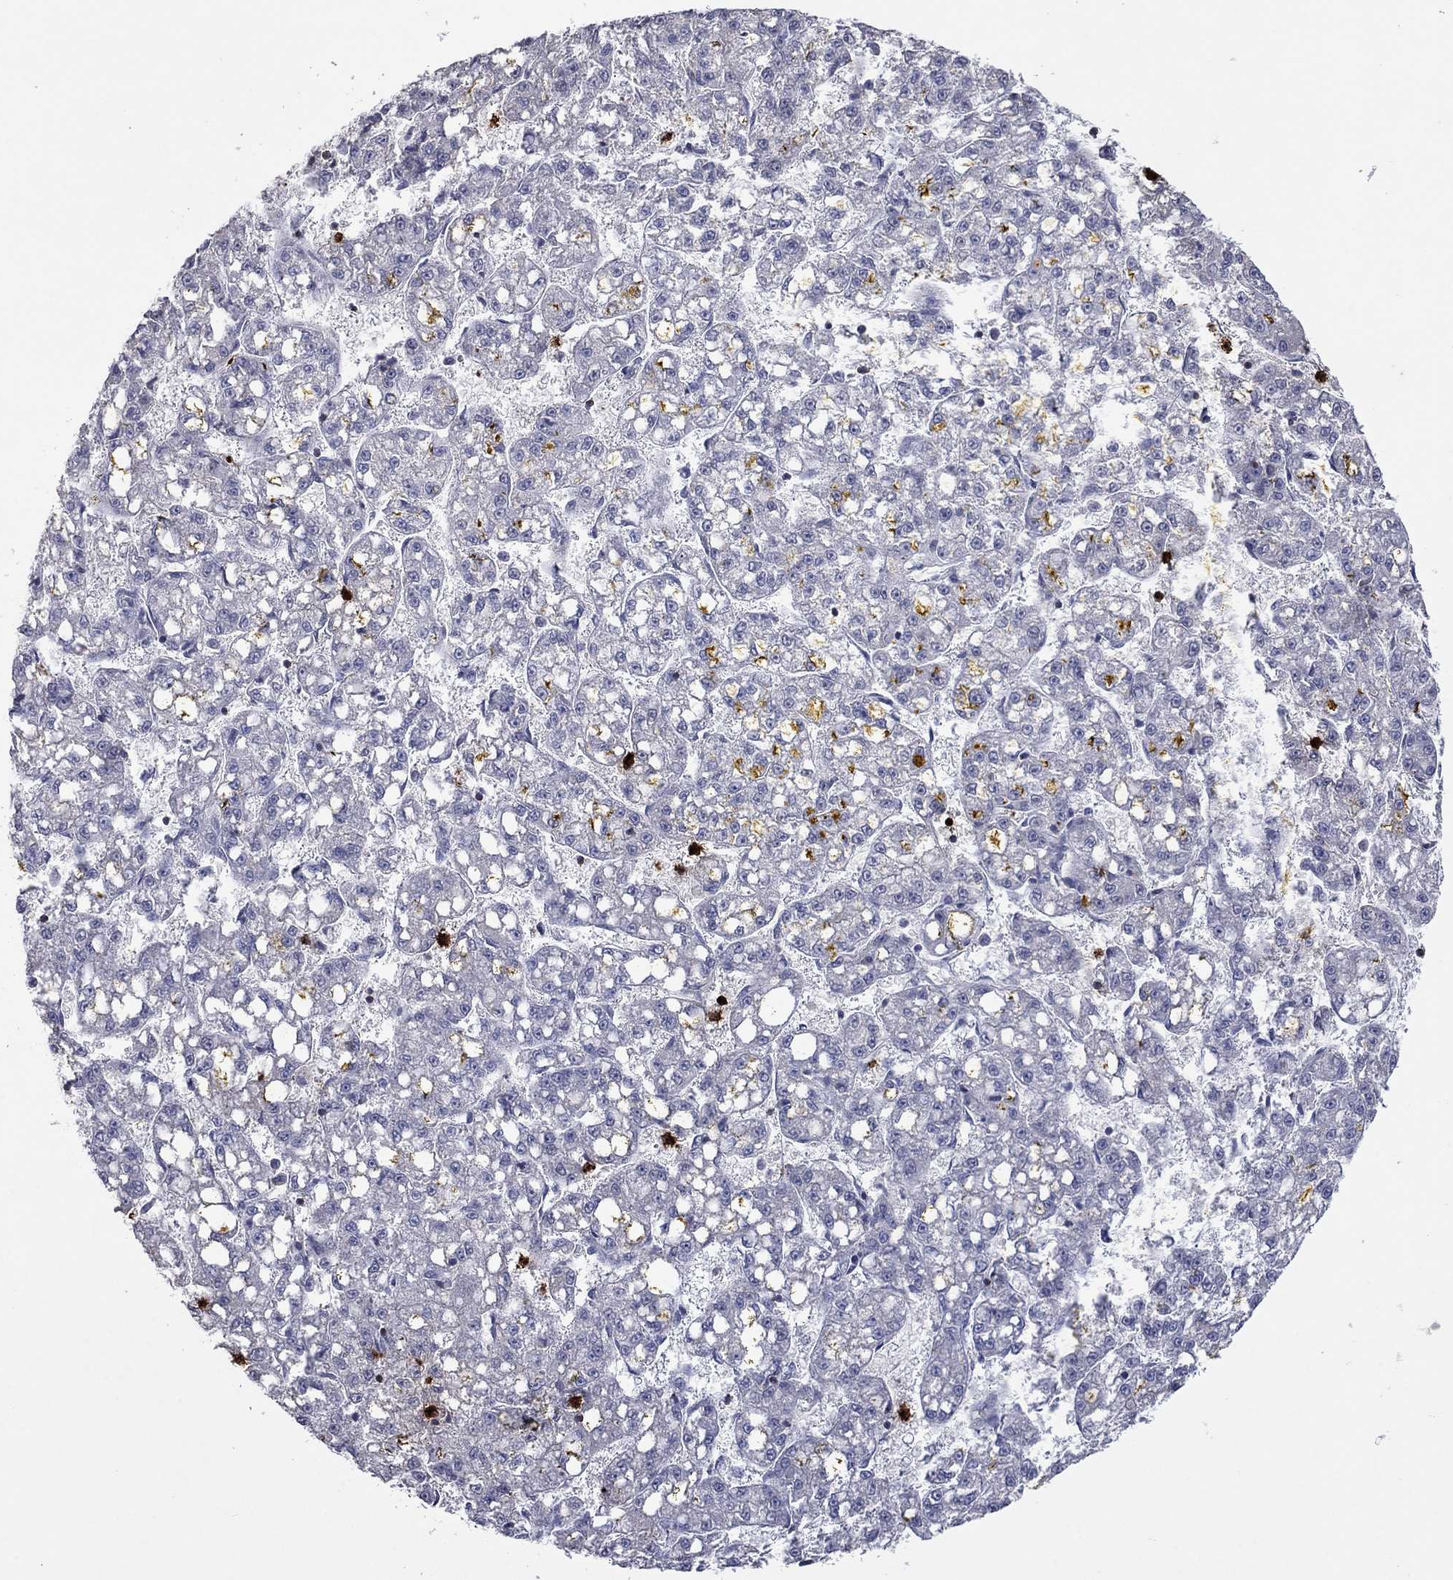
{"staining": {"intensity": "weak", "quantity": "25%-75%", "location": "cytoplasmic/membranous"}, "tissue": "liver cancer", "cell_type": "Tumor cells", "image_type": "cancer", "snomed": [{"axis": "morphology", "description": "Carcinoma, Hepatocellular, NOS"}, {"axis": "topography", "description": "Liver"}], "caption": "Protein staining of liver cancer (hepatocellular carcinoma) tissue displays weak cytoplasmic/membranous expression in about 25%-75% of tumor cells. Nuclei are stained in blue.", "gene": "CCL5", "patient": {"sex": "female", "age": 65}}